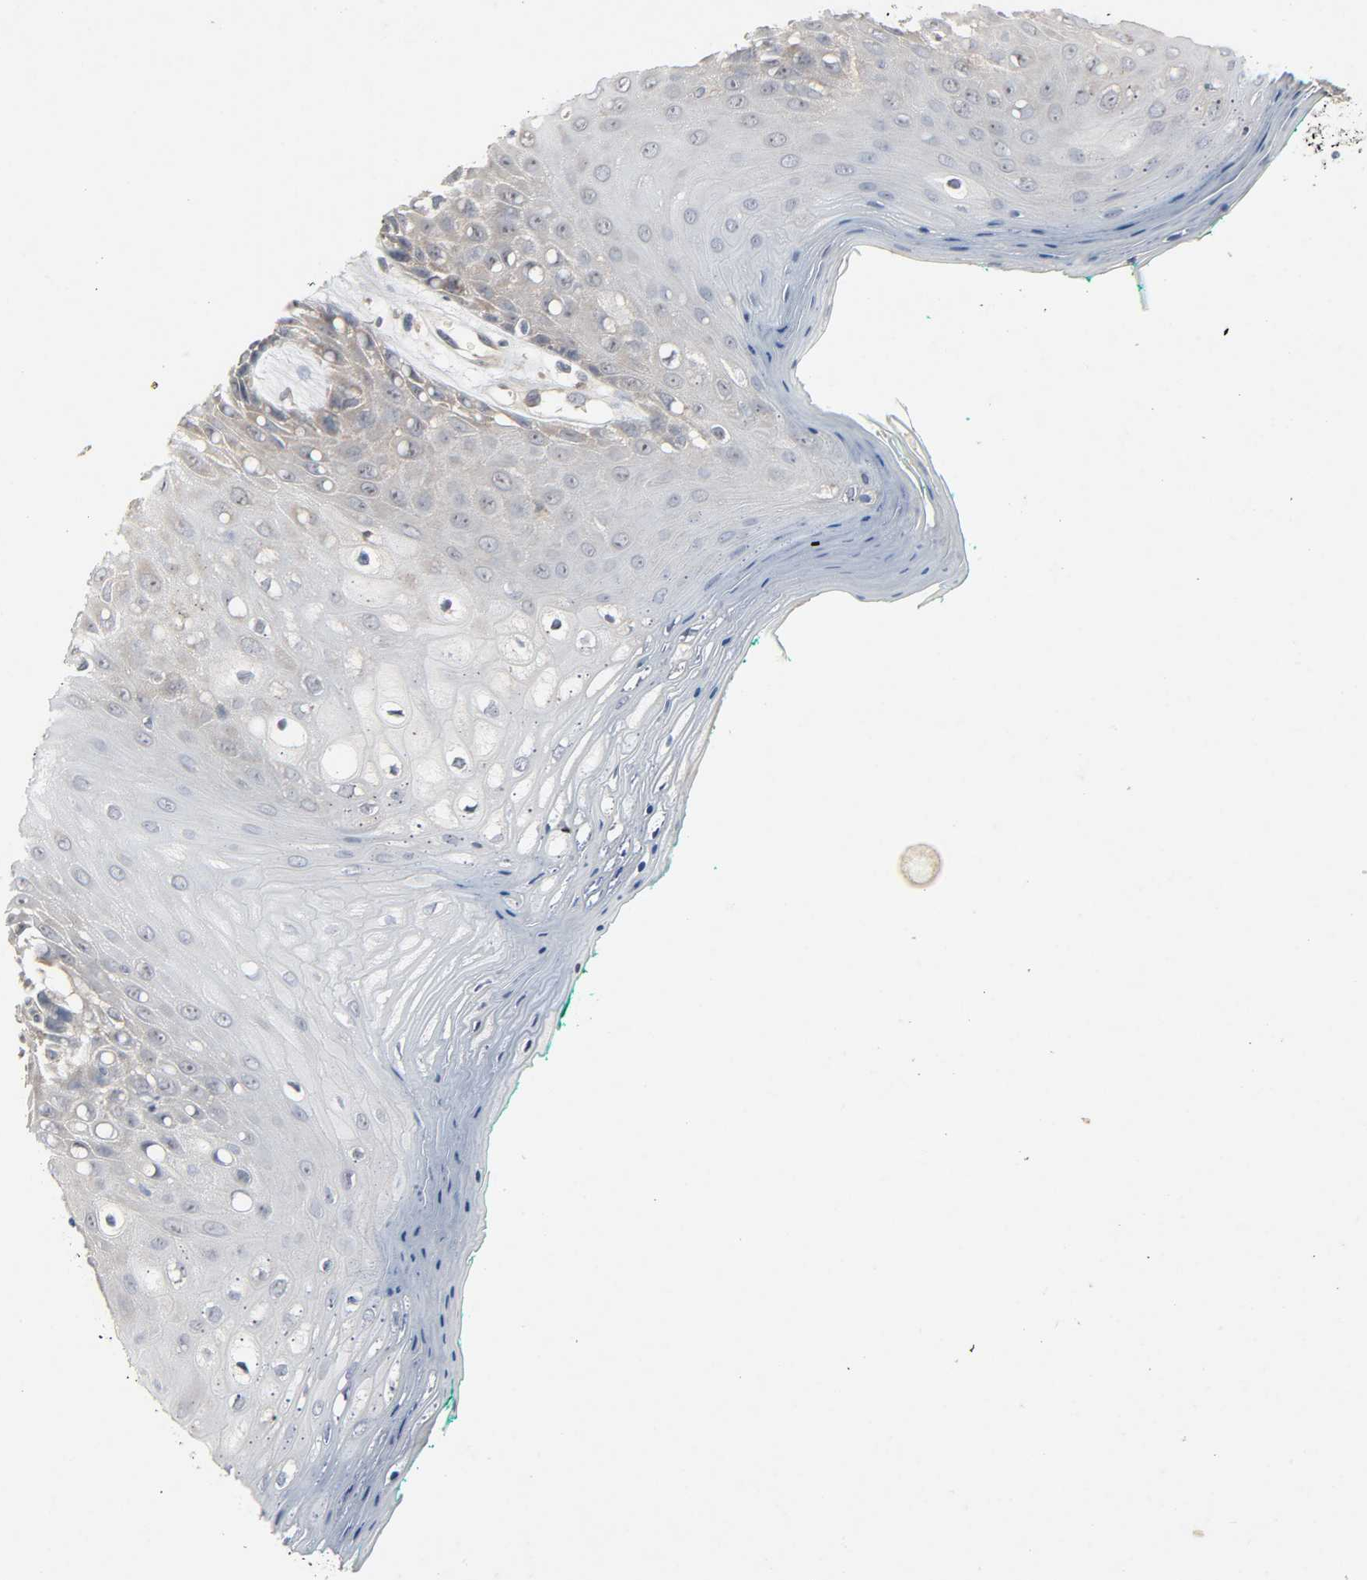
{"staining": {"intensity": "weak", "quantity": "25%-75%", "location": "cytoplasmic/membranous"}, "tissue": "oral mucosa", "cell_type": "Squamous epithelial cells", "image_type": "normal", "snomed": [{"axis": "morphology", "description": "Normal tissue, NOS"}, {"axis": "morphology", "description": "Squamous cell carcinoma, NOS"}, {"axis": "topography", "description": "Skeletal muscle"}, {"axis": "topography", "description": "Oral tissue"}, {"axis": "topography", "description": "Head-Neck"}], "caption": "Immunohistochemistry micrograph of unremarkable oral mucosa: human oral mucosa stained using immunohistochemistry (IHC) exhibits low levels of weak protein expression localized specifically in the cytoplasmic/membranous of squamous epithelial cells, appearing as a cytoplasmic/membranous brown color.", "gene": "CD4", "patient": {"sex": "female", "age": 84}}